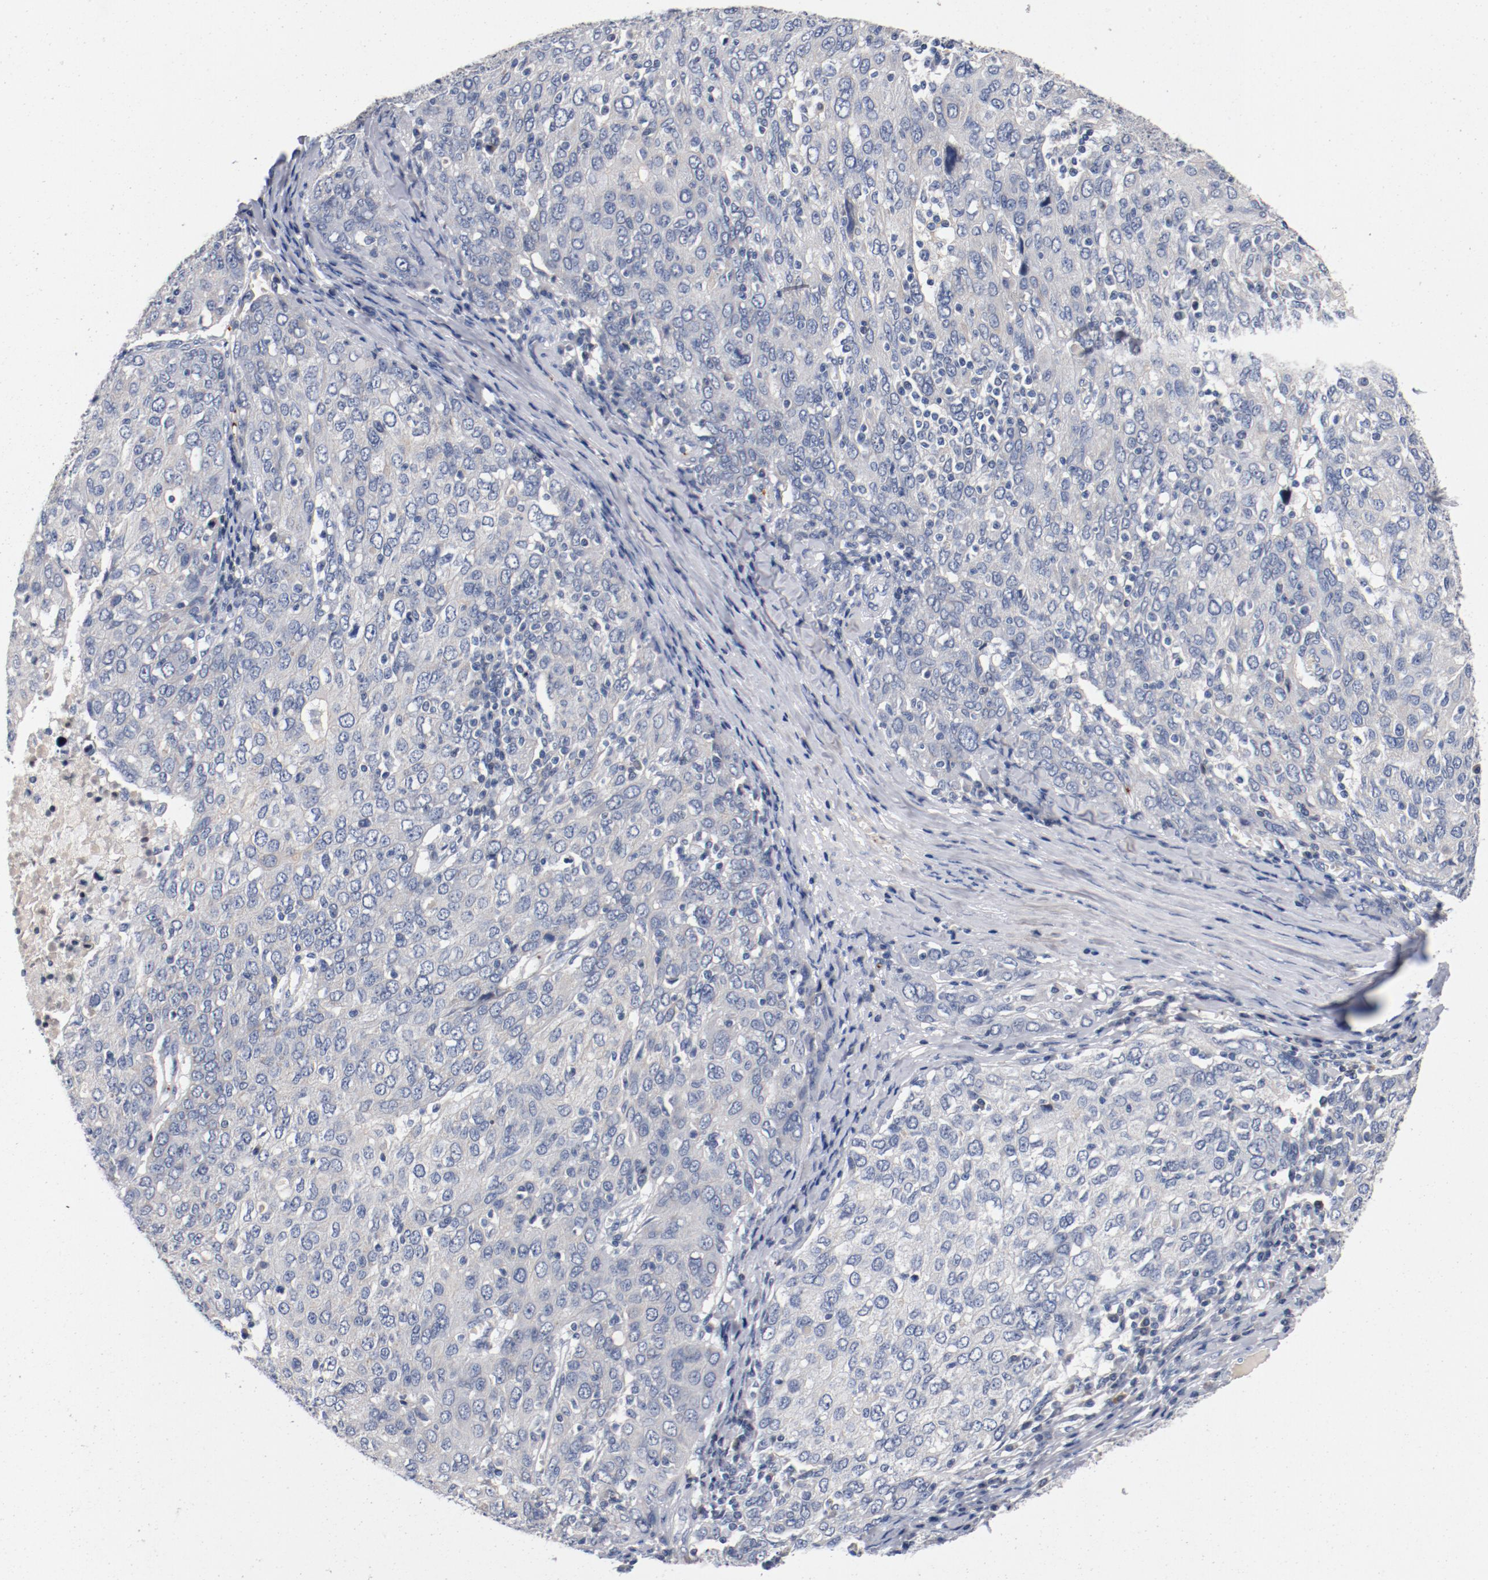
{"staining": {"intensity": "negative", "quantity": "none", "location": "none"}, "tissue": "ovarian cancer", "cell_type": "Tumor cells", "image_type": "cancer", "snomed": [{"axis": "morphology", "description": "Carcinoma, endometroid"}, {"axis": "topography", "description": "Ovary"}], "caption": "Immunohistochemical staining of human endometroid carcinoma (ovarian) reveals no significant positivity in tumor cells. (Stains: DAB immunohistochemistry with hematoxylin counter stain, Microscopy: brightfield microscopy at high magnification).", "gene": "PIM1", "patient": {"sex": "female", "age": 50}}